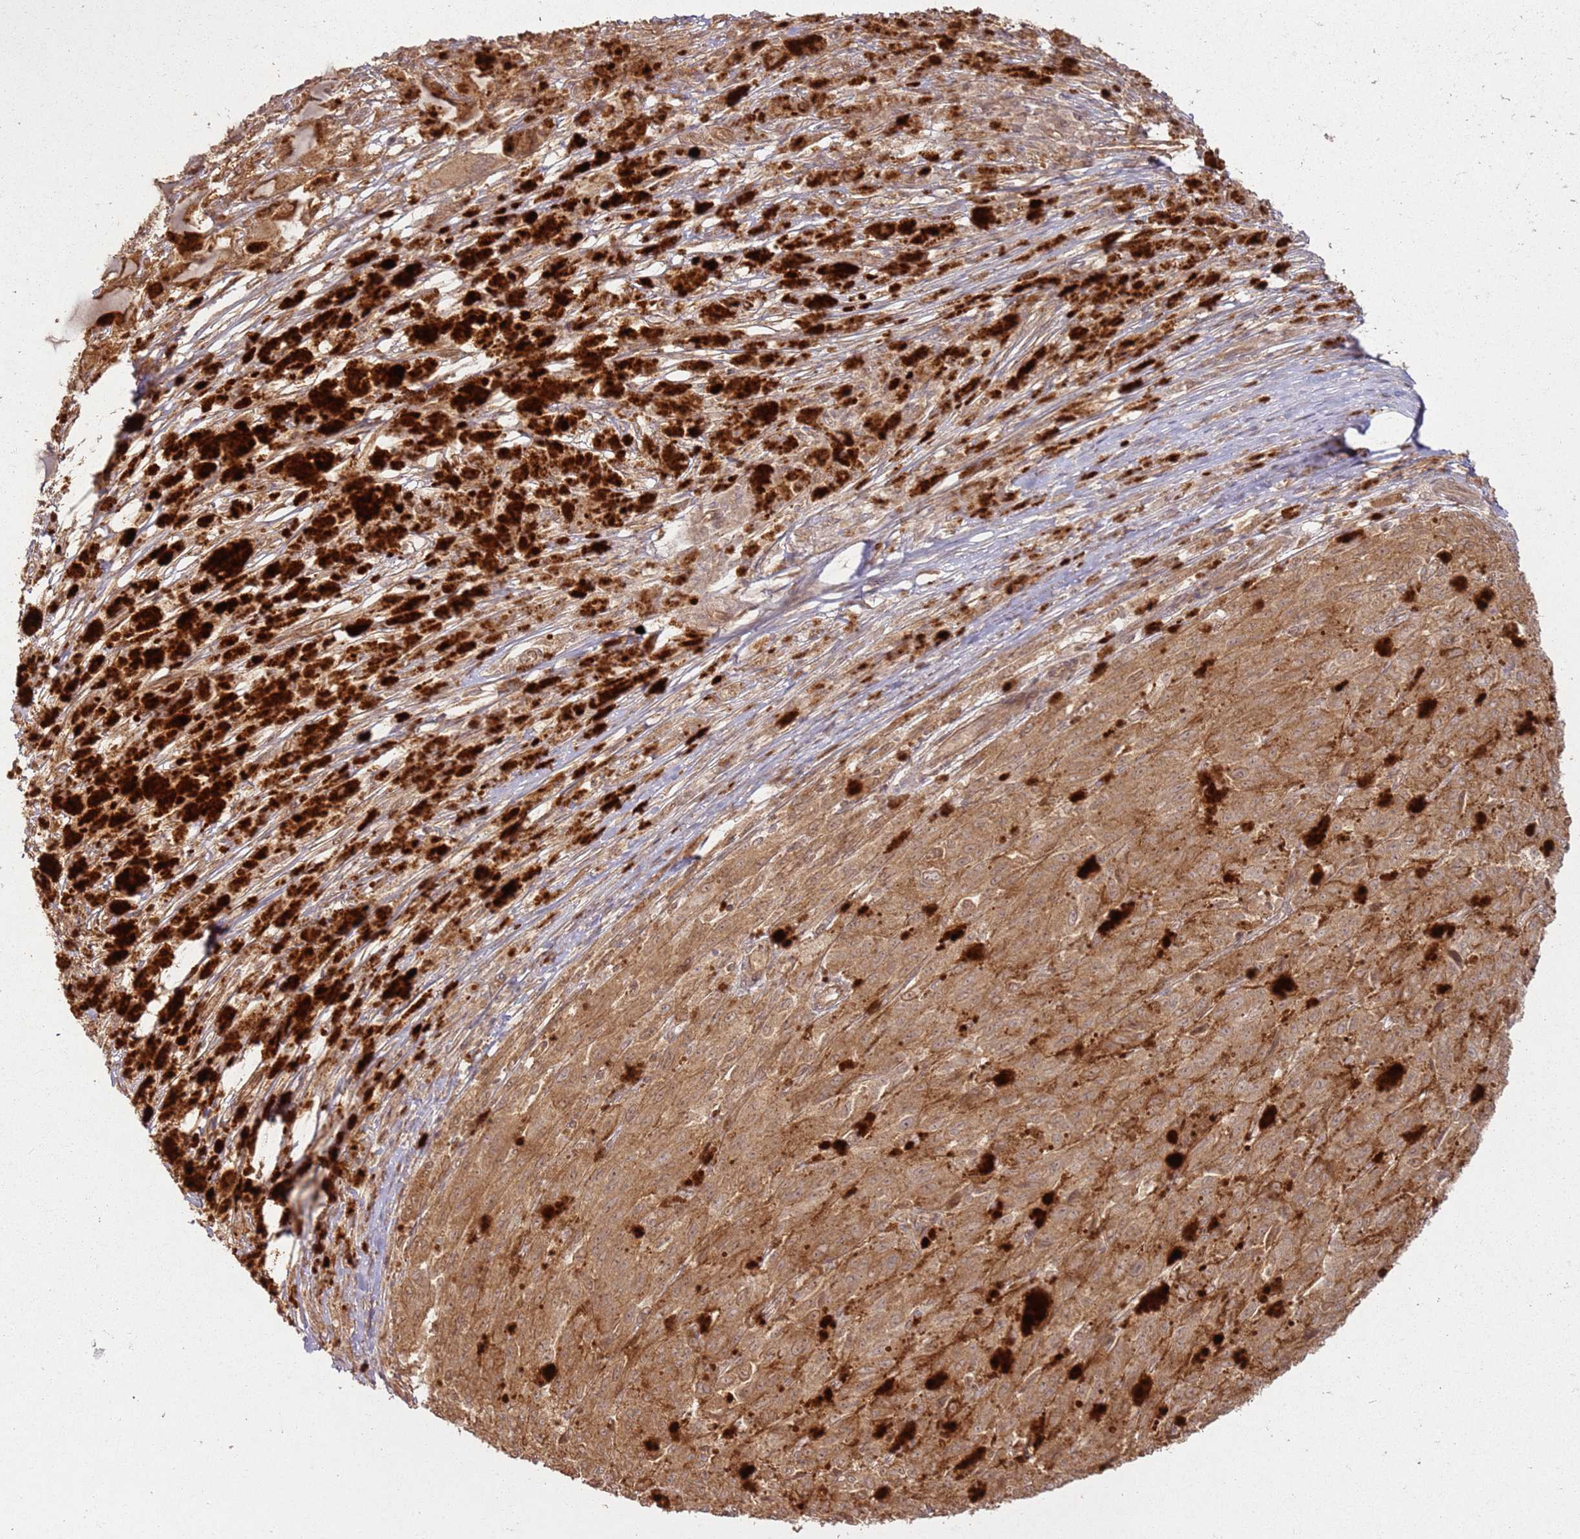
{"staining": {"intensity": "moderate", "quantity": ">75%", "location": "cytoplasmic/membranous"}, "tissue": "melanoma", "cell_type": "Tumor cells", "image_type": "cancer", "snomed": [{"axis": "morphology", "description": "Malignant melanoma, NOS"}, {"axis": "topography", "description": "Skin"}], "caption": "A brown stain shows moderate cytoplasmic/membranous expression of a protein in melanoma tumor cells.", "gene": "ZNF776", "patient": {"sex": "female", "age": 52}}